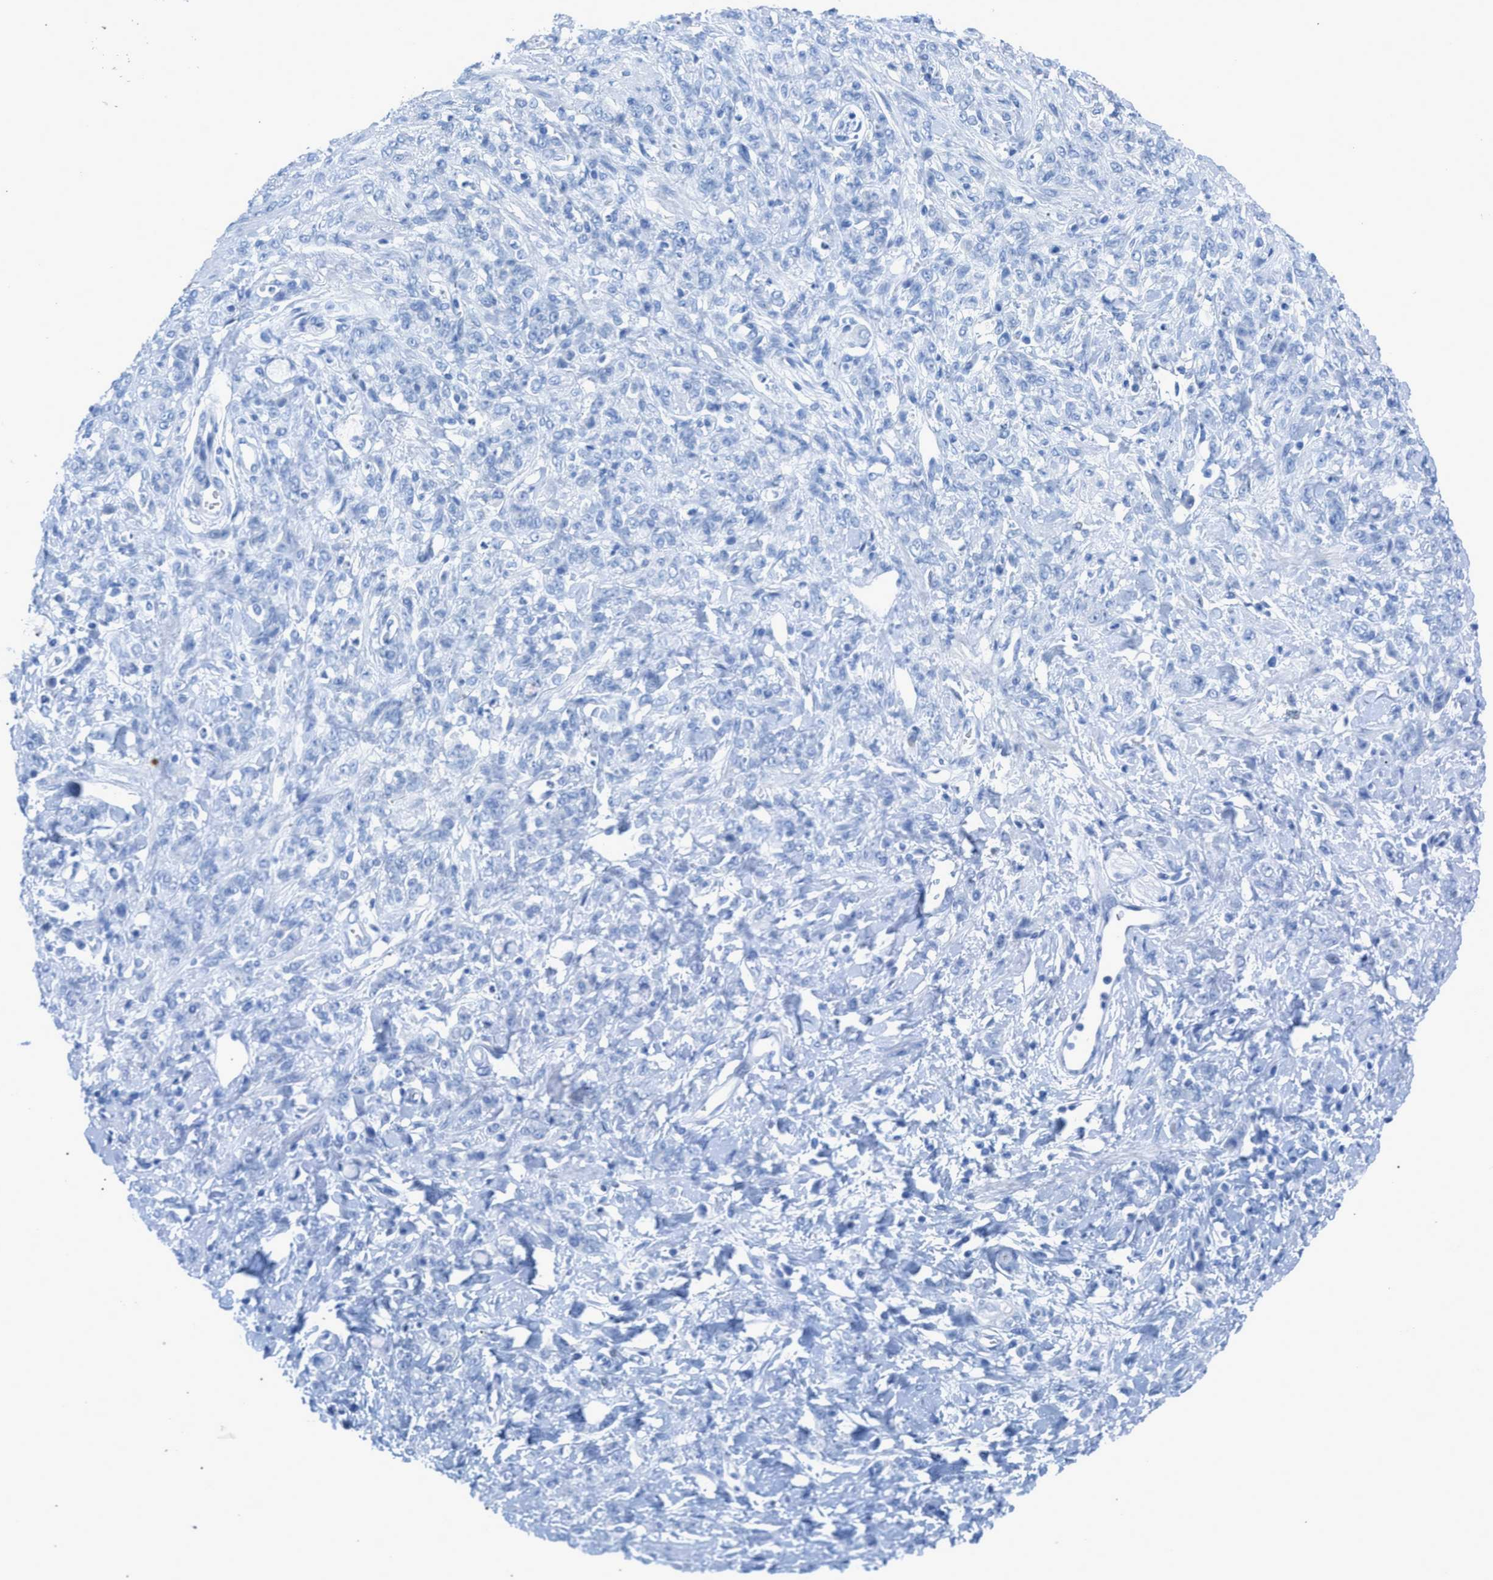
{"staining": {"intensity": "negative", "quantity": "none", "location": "none"}, "tissue": "stomach cancer", "cell_type": "Tumor cells", "image_type": "cancer", "snomed": [{"axis": "morphology", "description": "Normal tissue, NOS"}, {"axis": "morphology", "description": "Adenocarcinoma, NOS"}, {"axis": "topography", "description": "Stomach"}], "caption": "The image displays no significant positivity in tumor cells of stomach cancer.", "gene": "TCL1A", "patient": {"sex": "male", "age": 82}}